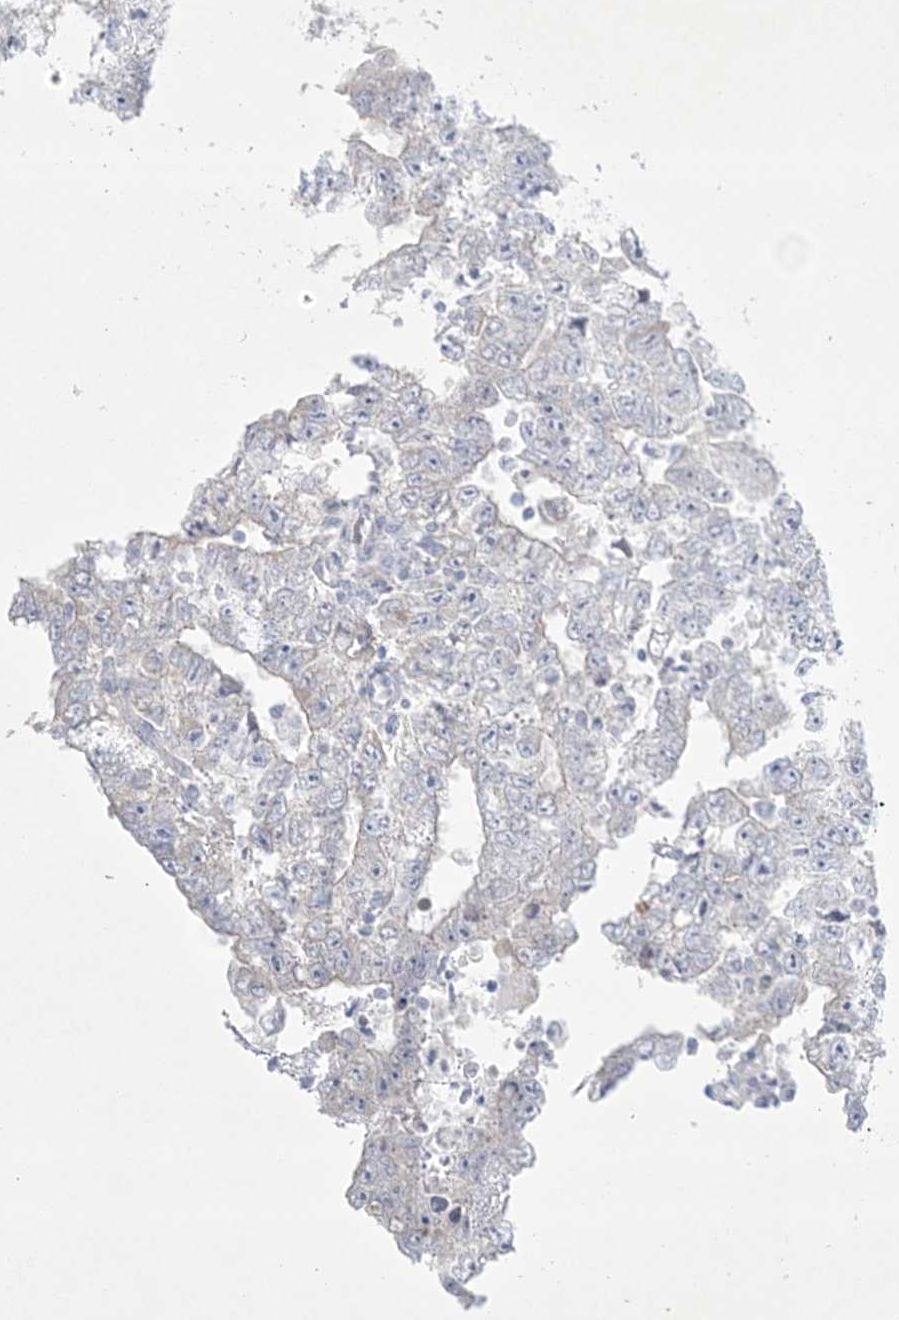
{"staining": {"intensity": "negative", "quantity": "none", "location": "none"}, "tissue": "testis cancer", "cell_type": "Tumor cells", "image_type": "cancer", "snomed": [{"axis": "morphology", "description": "Carcinoma, Embryonal, NOS"}, {"axis": "topography", "description": "Testis"}], "caption": "Histopathology image shows no protein positivity in tumor cells of embryonal carcinoma (testis) tissue.", "gene": "FARSB", "patient": {"sex": "male", "age": 25}}